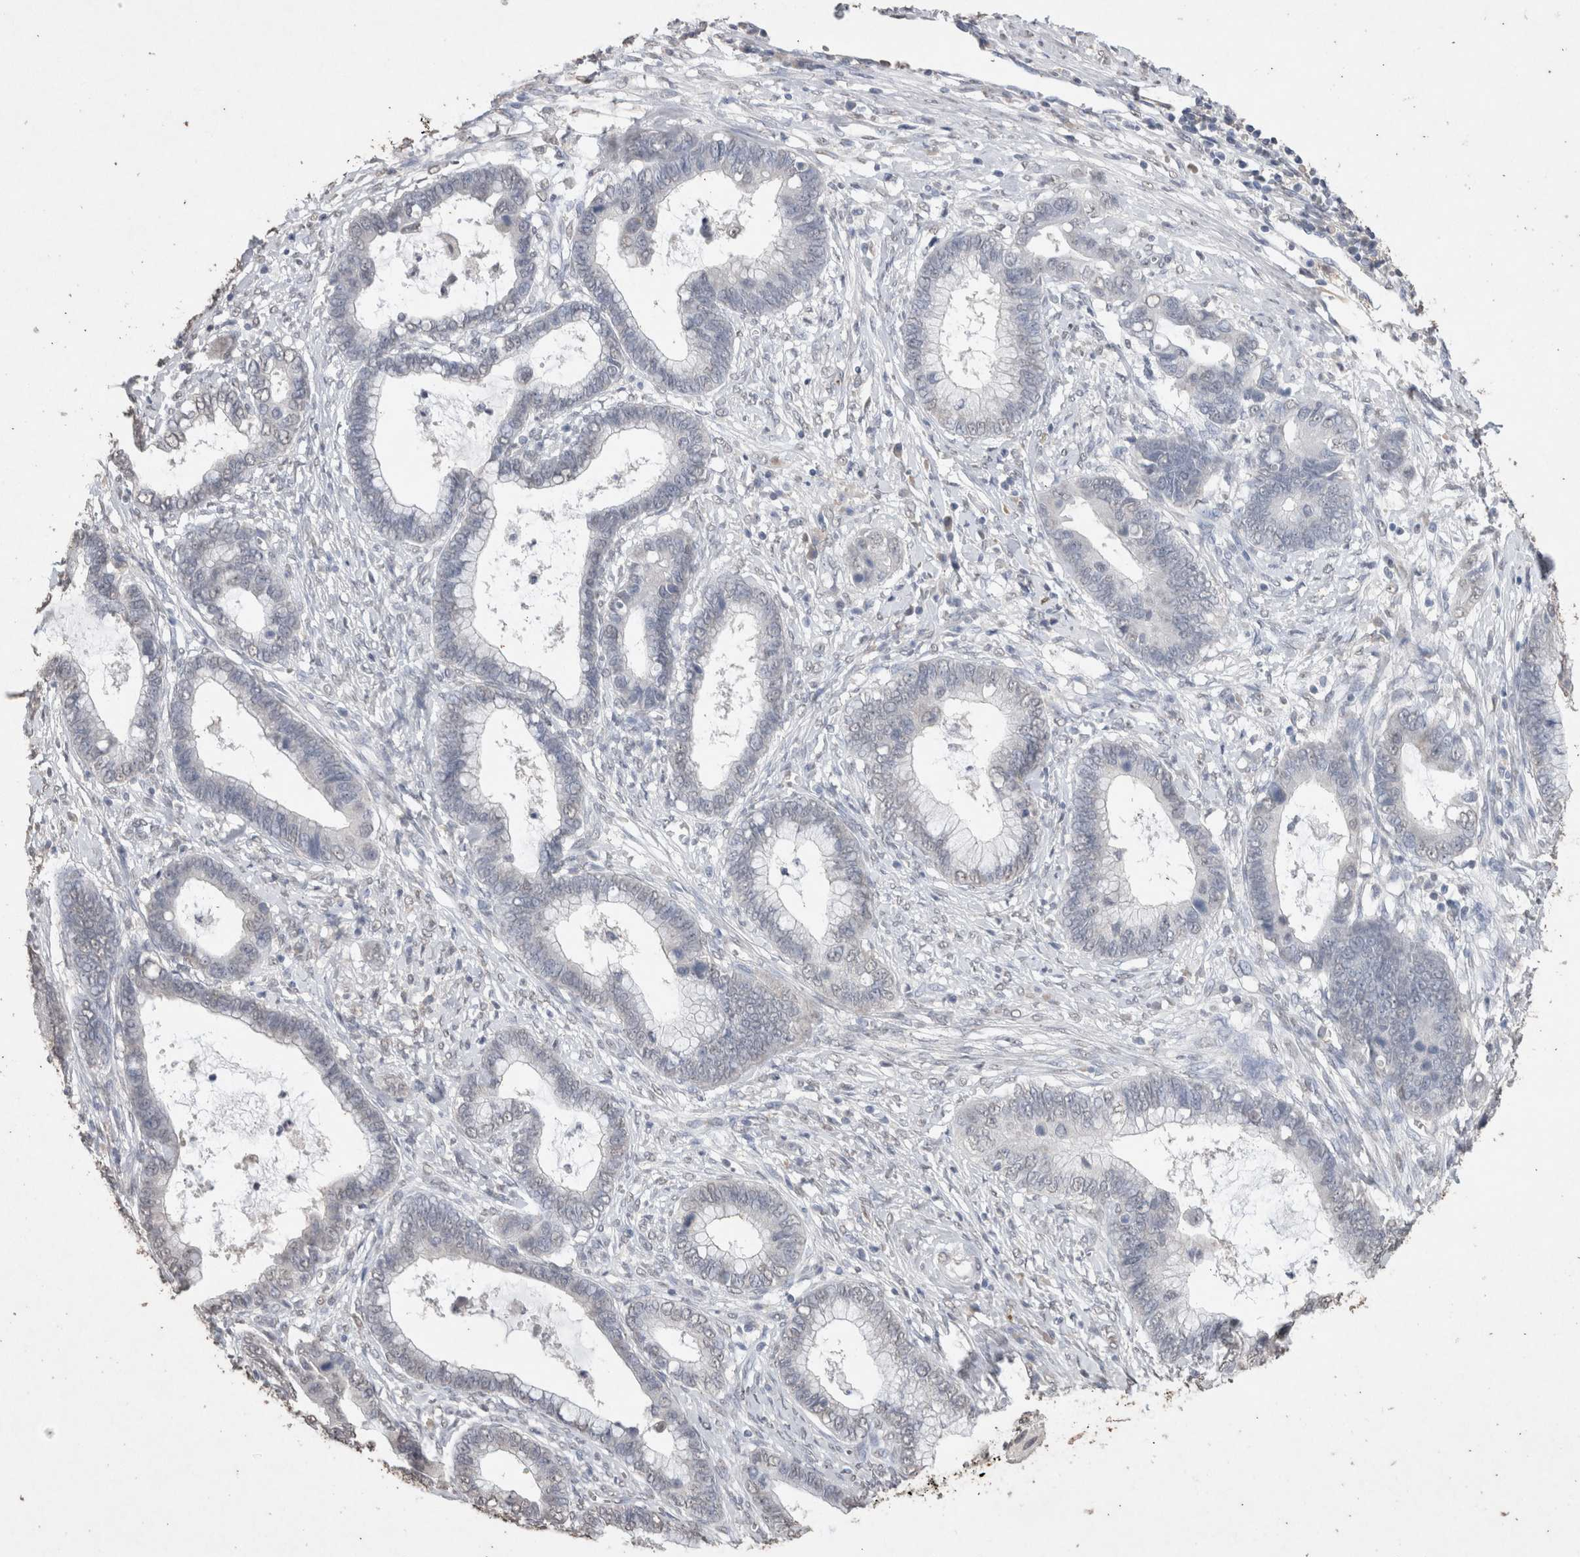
{"staining": {"intensity": "negative", "quantity": "none", "location": "none"}, "tissue": "cervical cancer", "cell_type": "Tumor cells", "image_type": "cancer", "snomed": [{"axis": "morphology", "description": "Adenocarcinoma, NOS"}, {"axis": "topography", "description": "Cervix"}], "caption": "Tumor cells are negative for brown protein staining in cervical adenocarcinoma.", "gene": "LGALS2", "patient": {"sex": "female", "age": 44}}